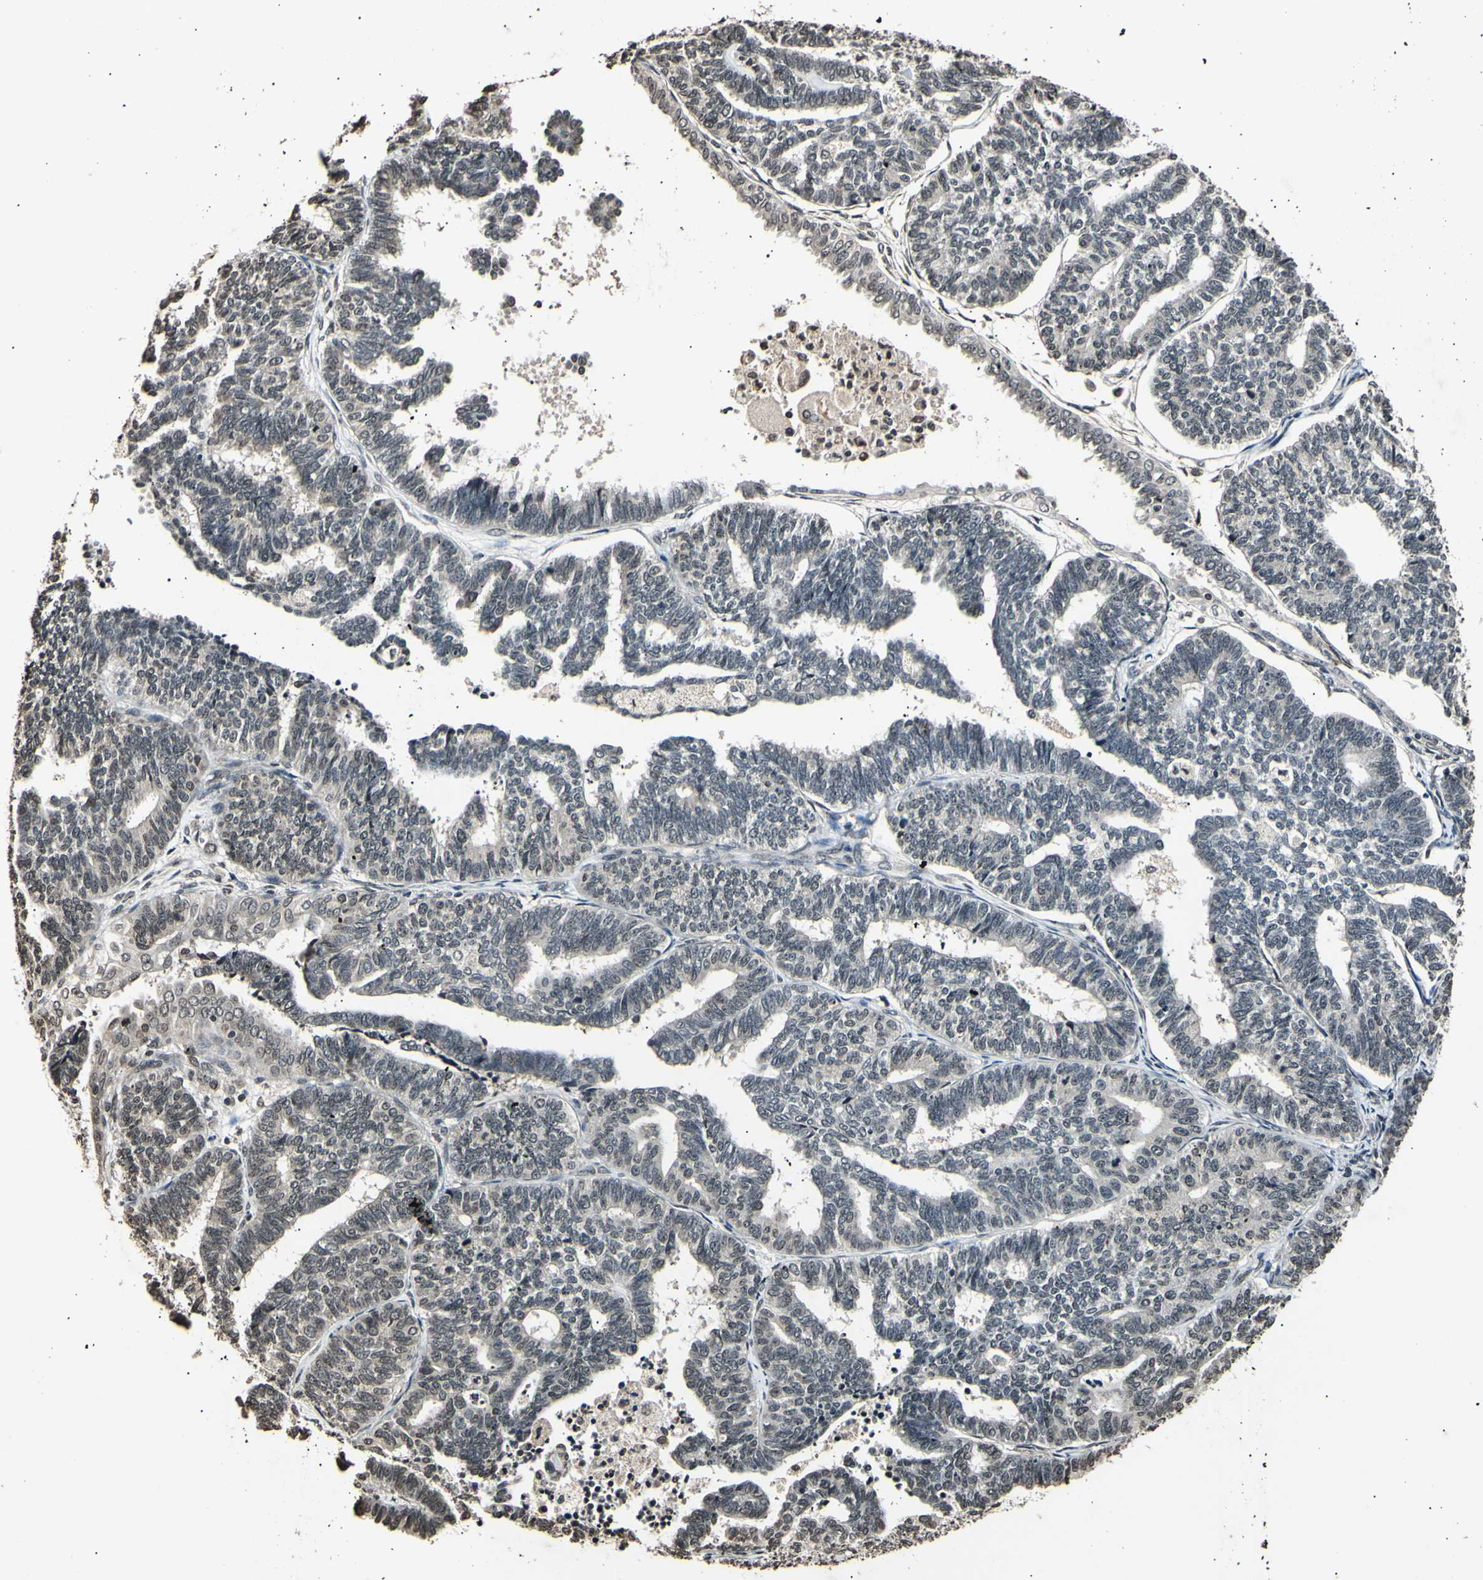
{"staining": {"intensity": "negative", "quantity": "none", "location": "none"}, "tissue": "endometrial cancer", "cell_type": "Tumor cells", "image_type": "cancer", "snomed": [{"axis": "morphology", "description": "Adenocarcinoma, NOS"}, {"axis": "topography", "description": "Endometrium"}], "caption": "Immunohistochemistry image of adenocarcinoma (endometrial) stained for a protein (brown), which shows no expression in tumor cells.", "gene": "ANAPC7", "patient": {"sex": "female", "age": 70}}